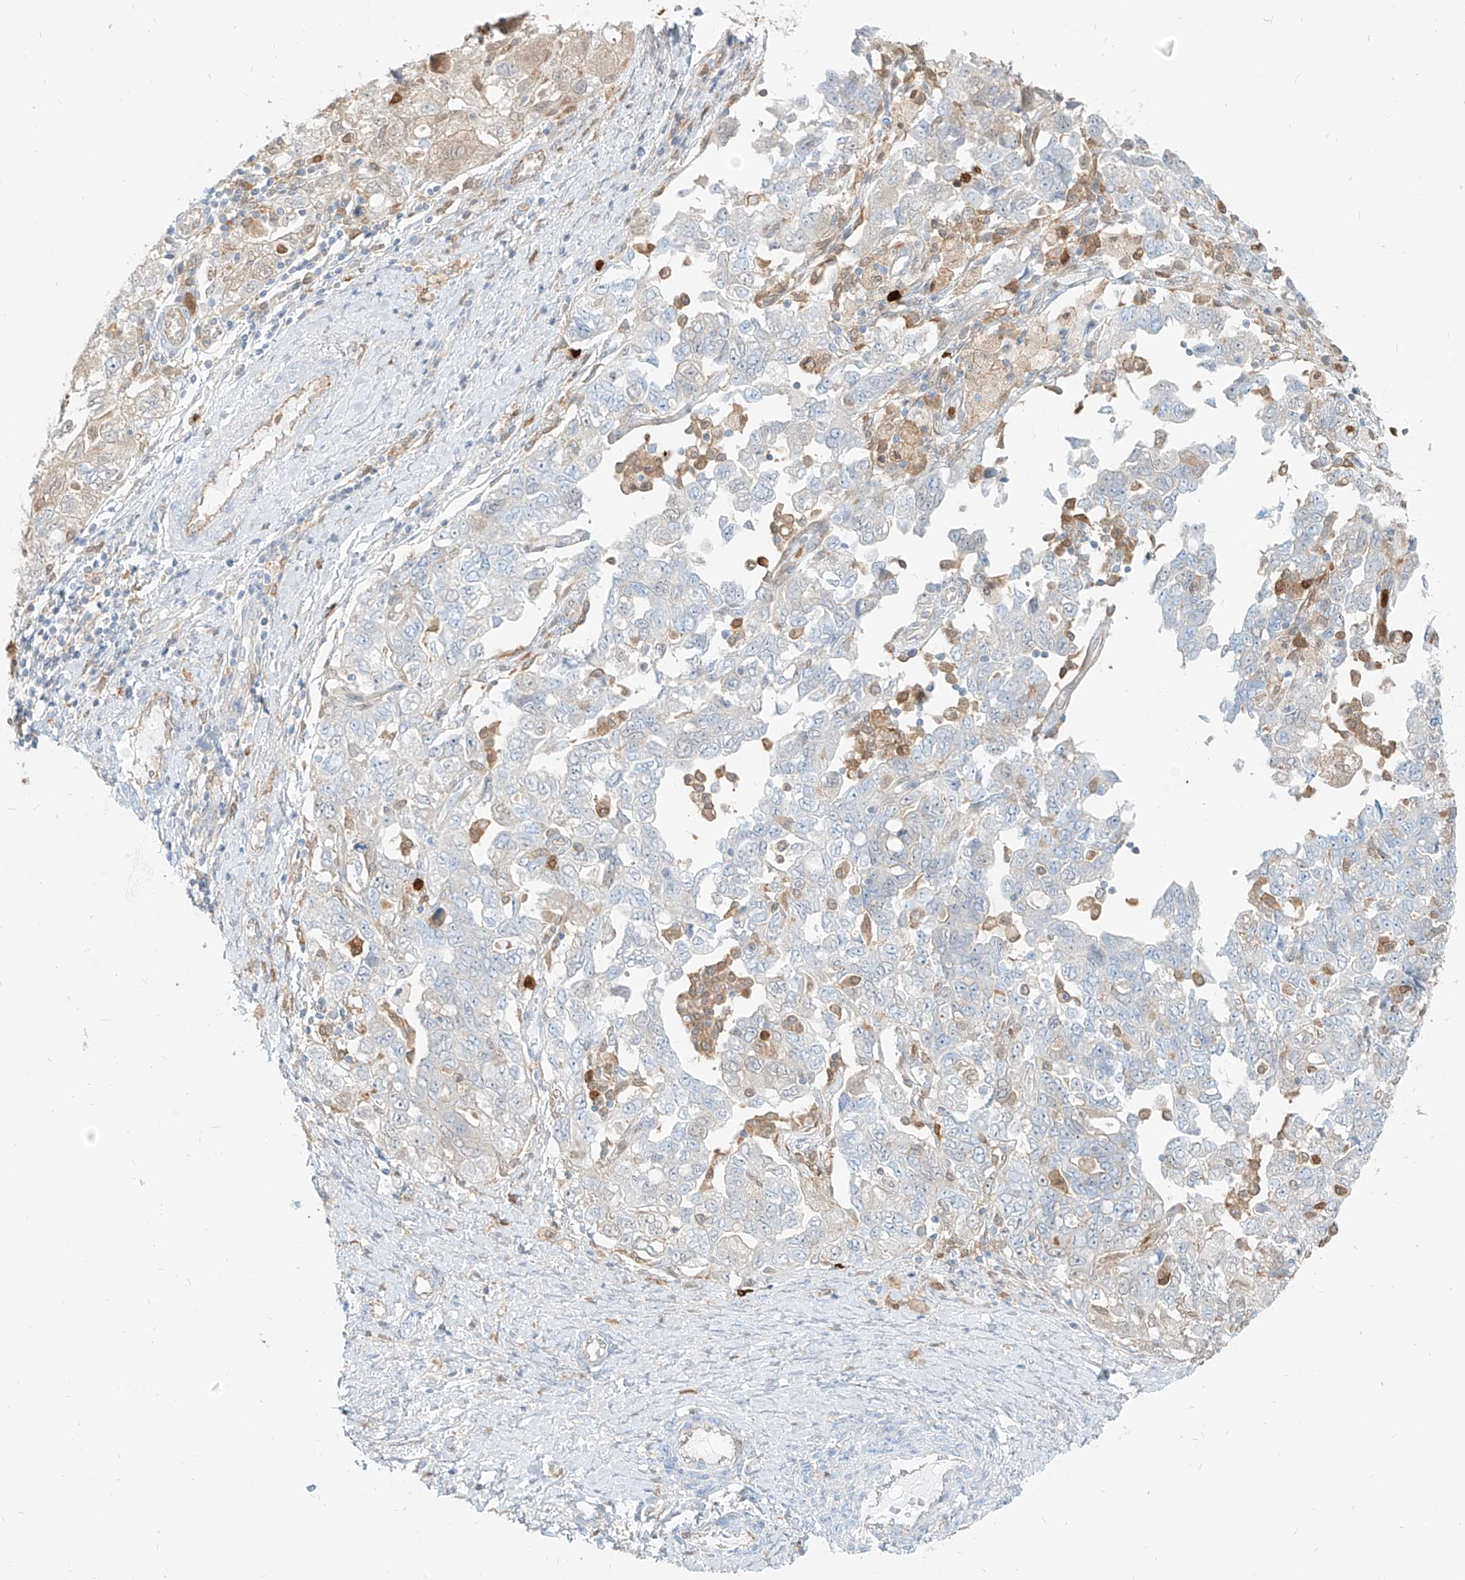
{"staining": {"intensity": "negative", "quantity": "none", "location": "none"}, "tissue": "ovarian cancer", "cell_type": "Tumor cells", "image_type": "cancer", "snomed": [{"axis": "morphology", "description": "Carcinoma, NOS"}, {"axis": "morphology", "description": "Cystadenocarcinoma, serous, NOS"}, {"axis": "topography", "description": "Ovary"}], "caption": "Immunohistochemistry image of ovarian cancer stained for a protein (brown), which exhibits no staining in tumor cells.", "gene": "PGD", "patient": {"sex": "female", "age": 69}}